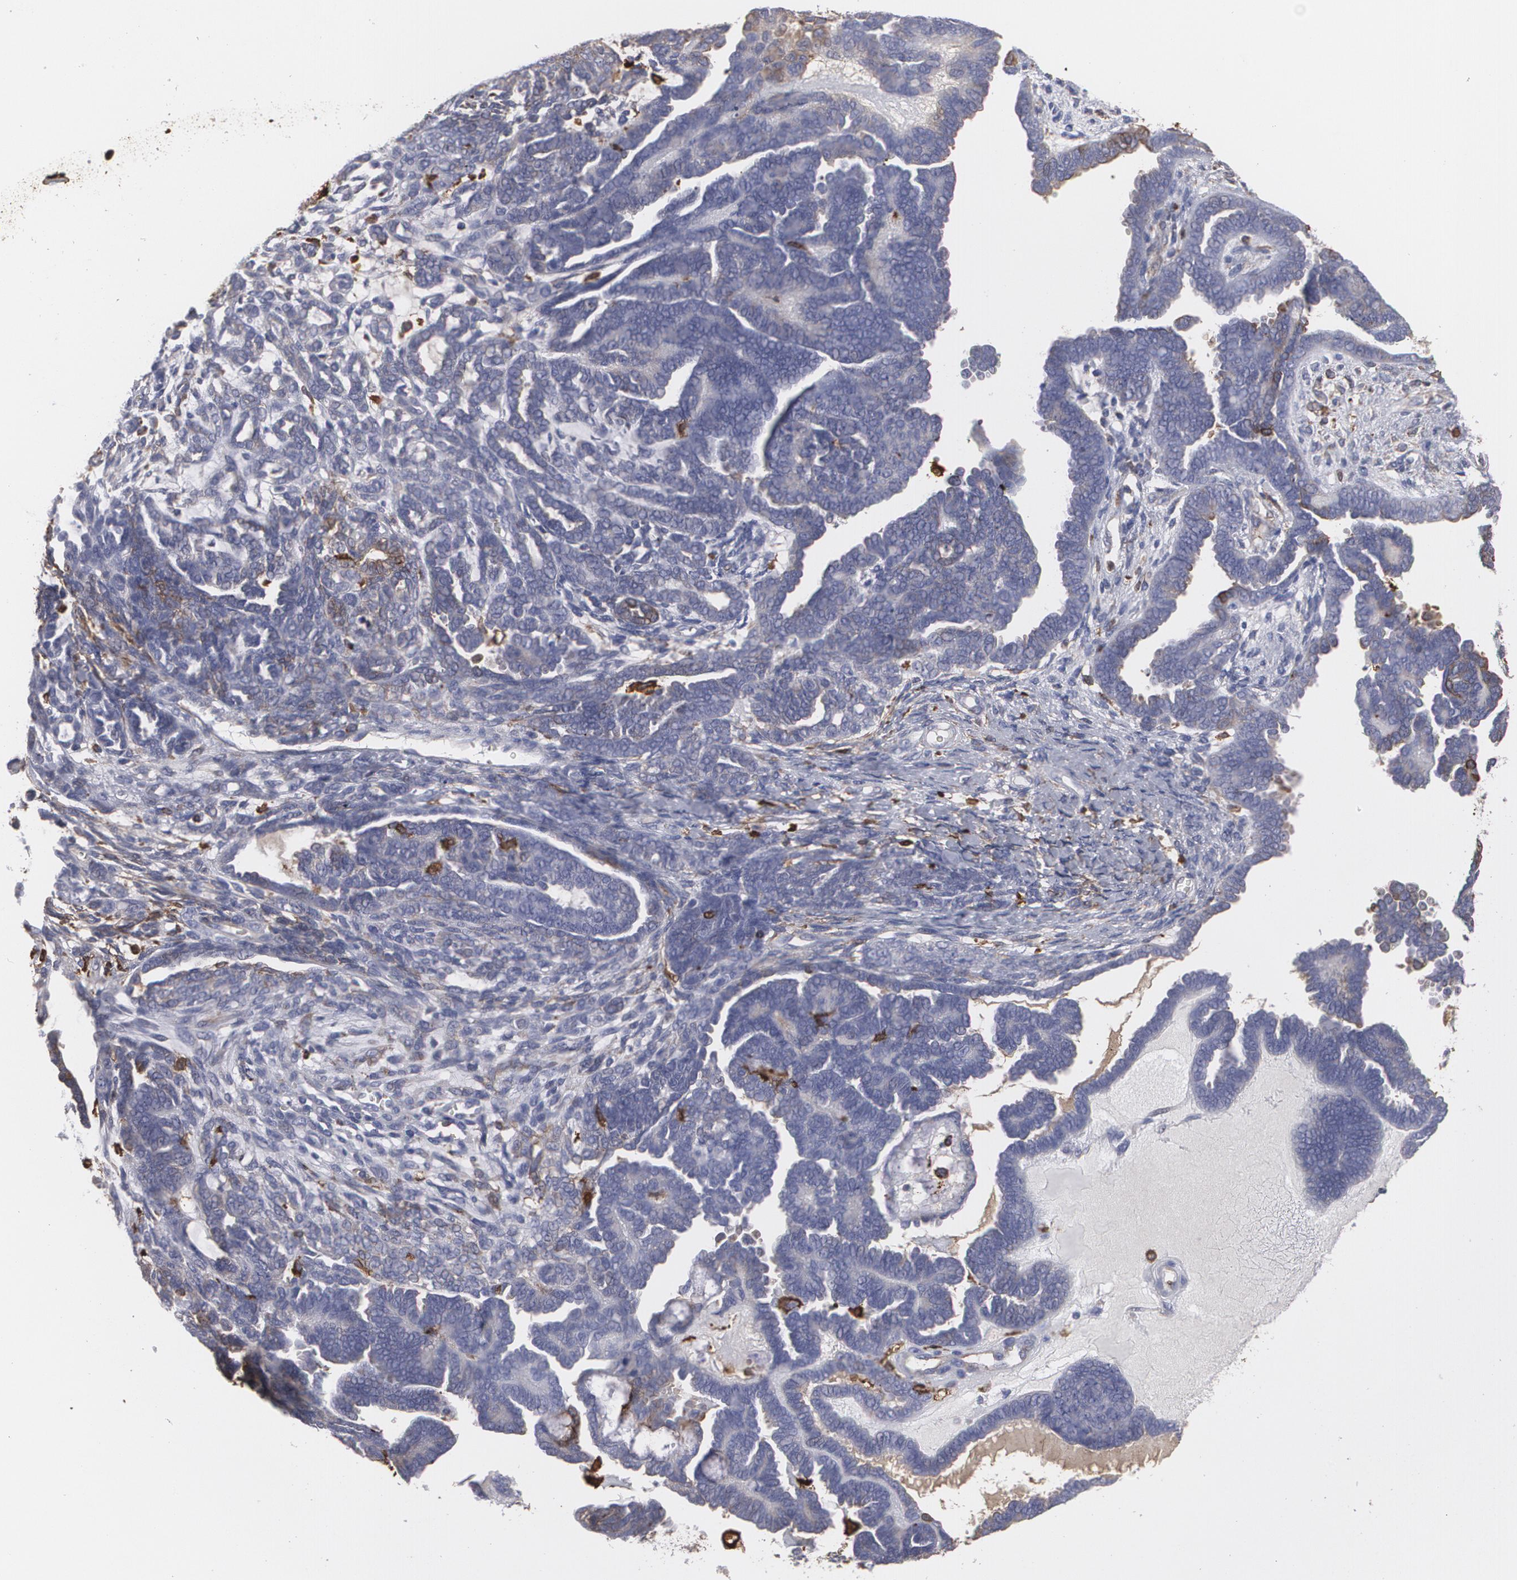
{"staining": {"intensity": "negative", "quantity": "none", "location": "none"}, "tissue": "endometrial cancer", "cell_type": "Tumor cells", "image_type": "cancer", "snomed": [{"axis": "morphology", "description": "Neoplasm, malignant, NOS"}, {"axis": "topography", "description": "Endometrium"}], "caption": "High power microscopy photomicrograph of an IHC histopathology image of endometrial cancer (neoplasm (malignant)), revealing no significant staining in tumor cells.", "gene": "ODC1", "patient": {"sex": "female", "age": 74}}